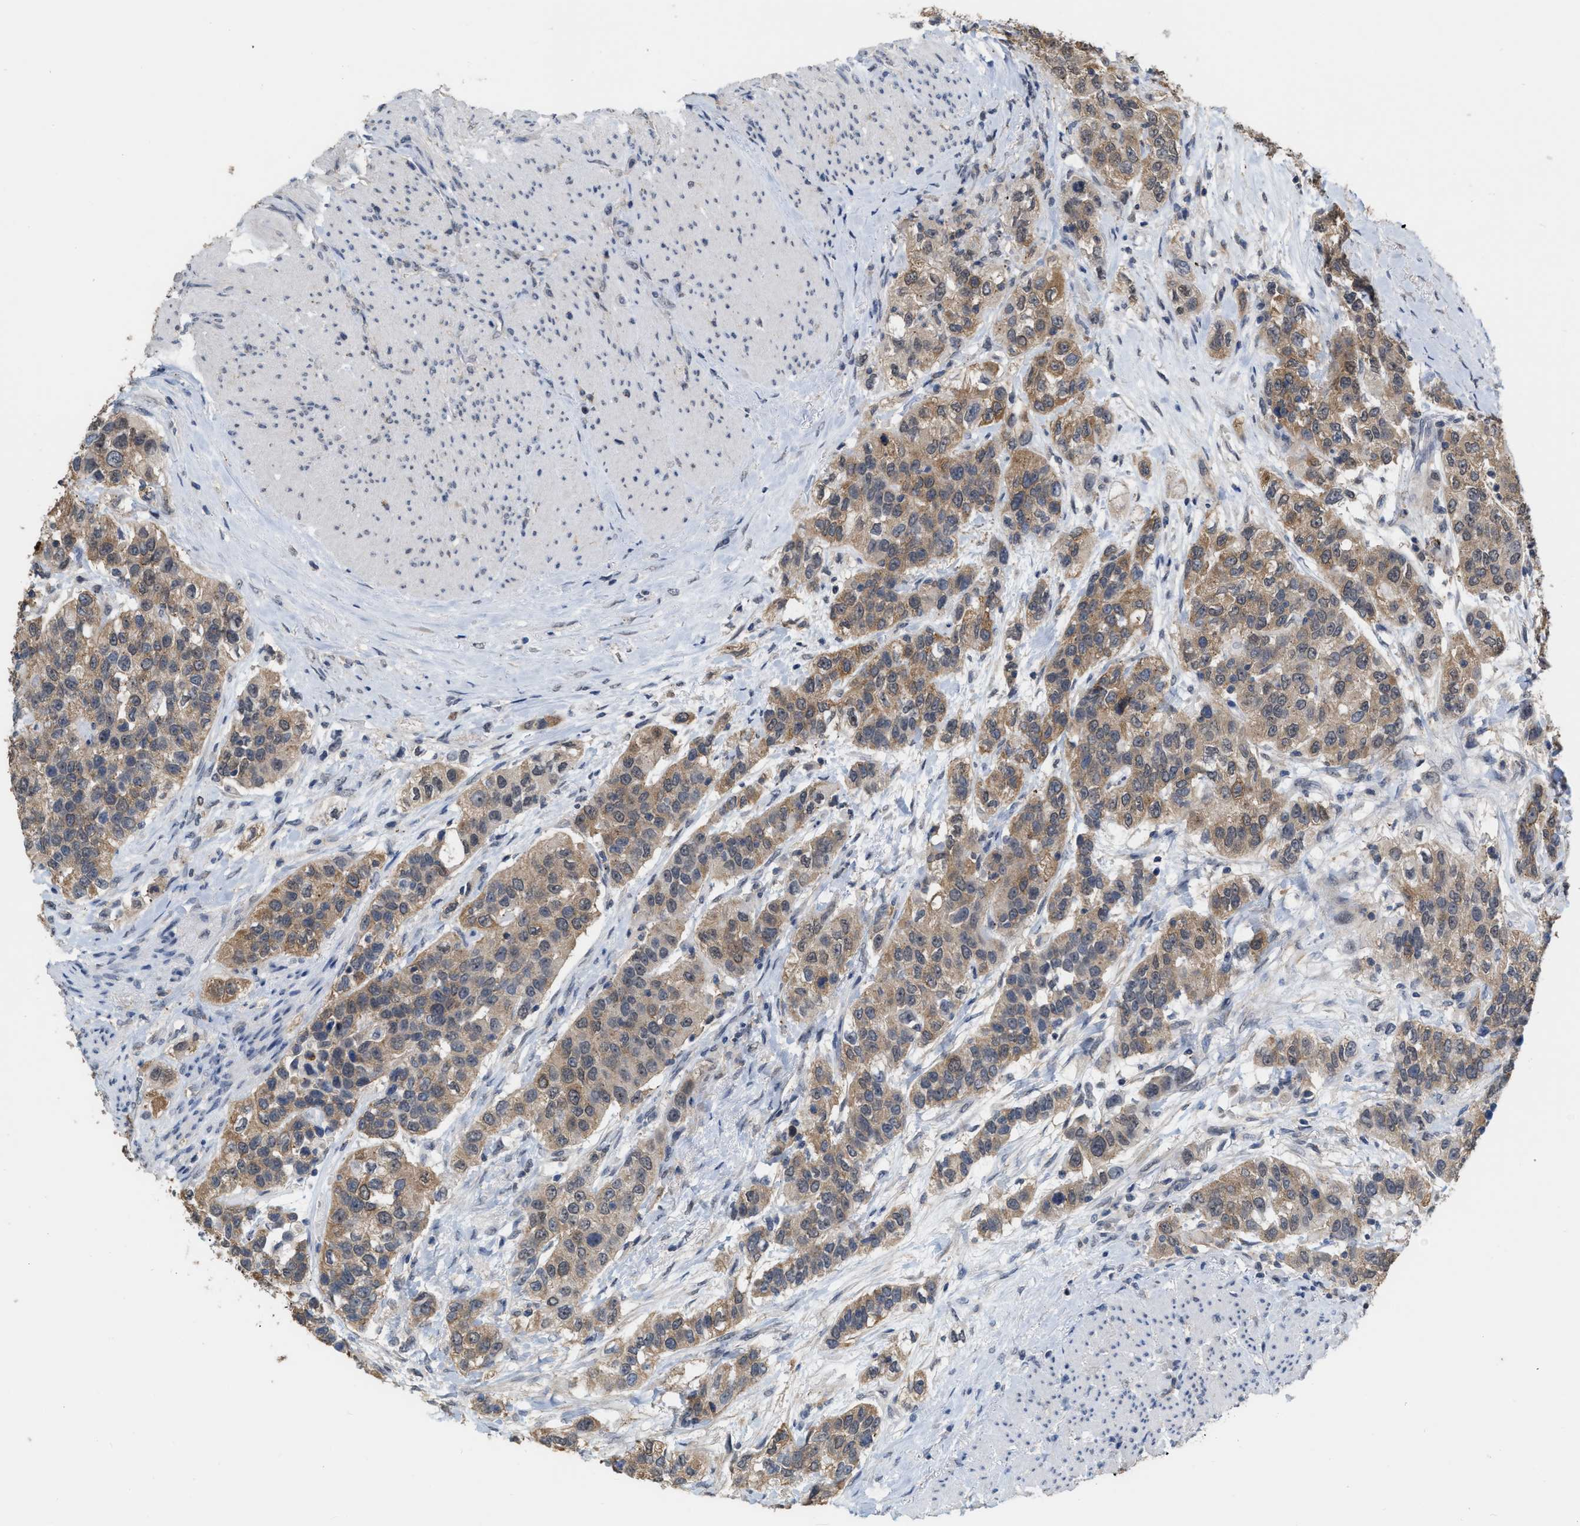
{"staining": {"intensity": "moderate", "quantity": ">75%", "location": "cytoplasmic/membranous"}, "tissue": "urothelial cancer", "cell_type": "Tumor cells", "image_type": "cancer", "snomed": [{"axis": "morphology", "description": "Urothelial carcinoma, High grade"}, {"axis": "topography", "description": "Urinary bladder"}], "caption": "The photomicrograph exhibits staining of high-grade urothelial carcinoma, revealing moderate cytoplasmic/membranous protein expression (brown color) within tumor cells.", "gene": "BAIAP2L1", "patient": {"sex": "female", "age": 80}}